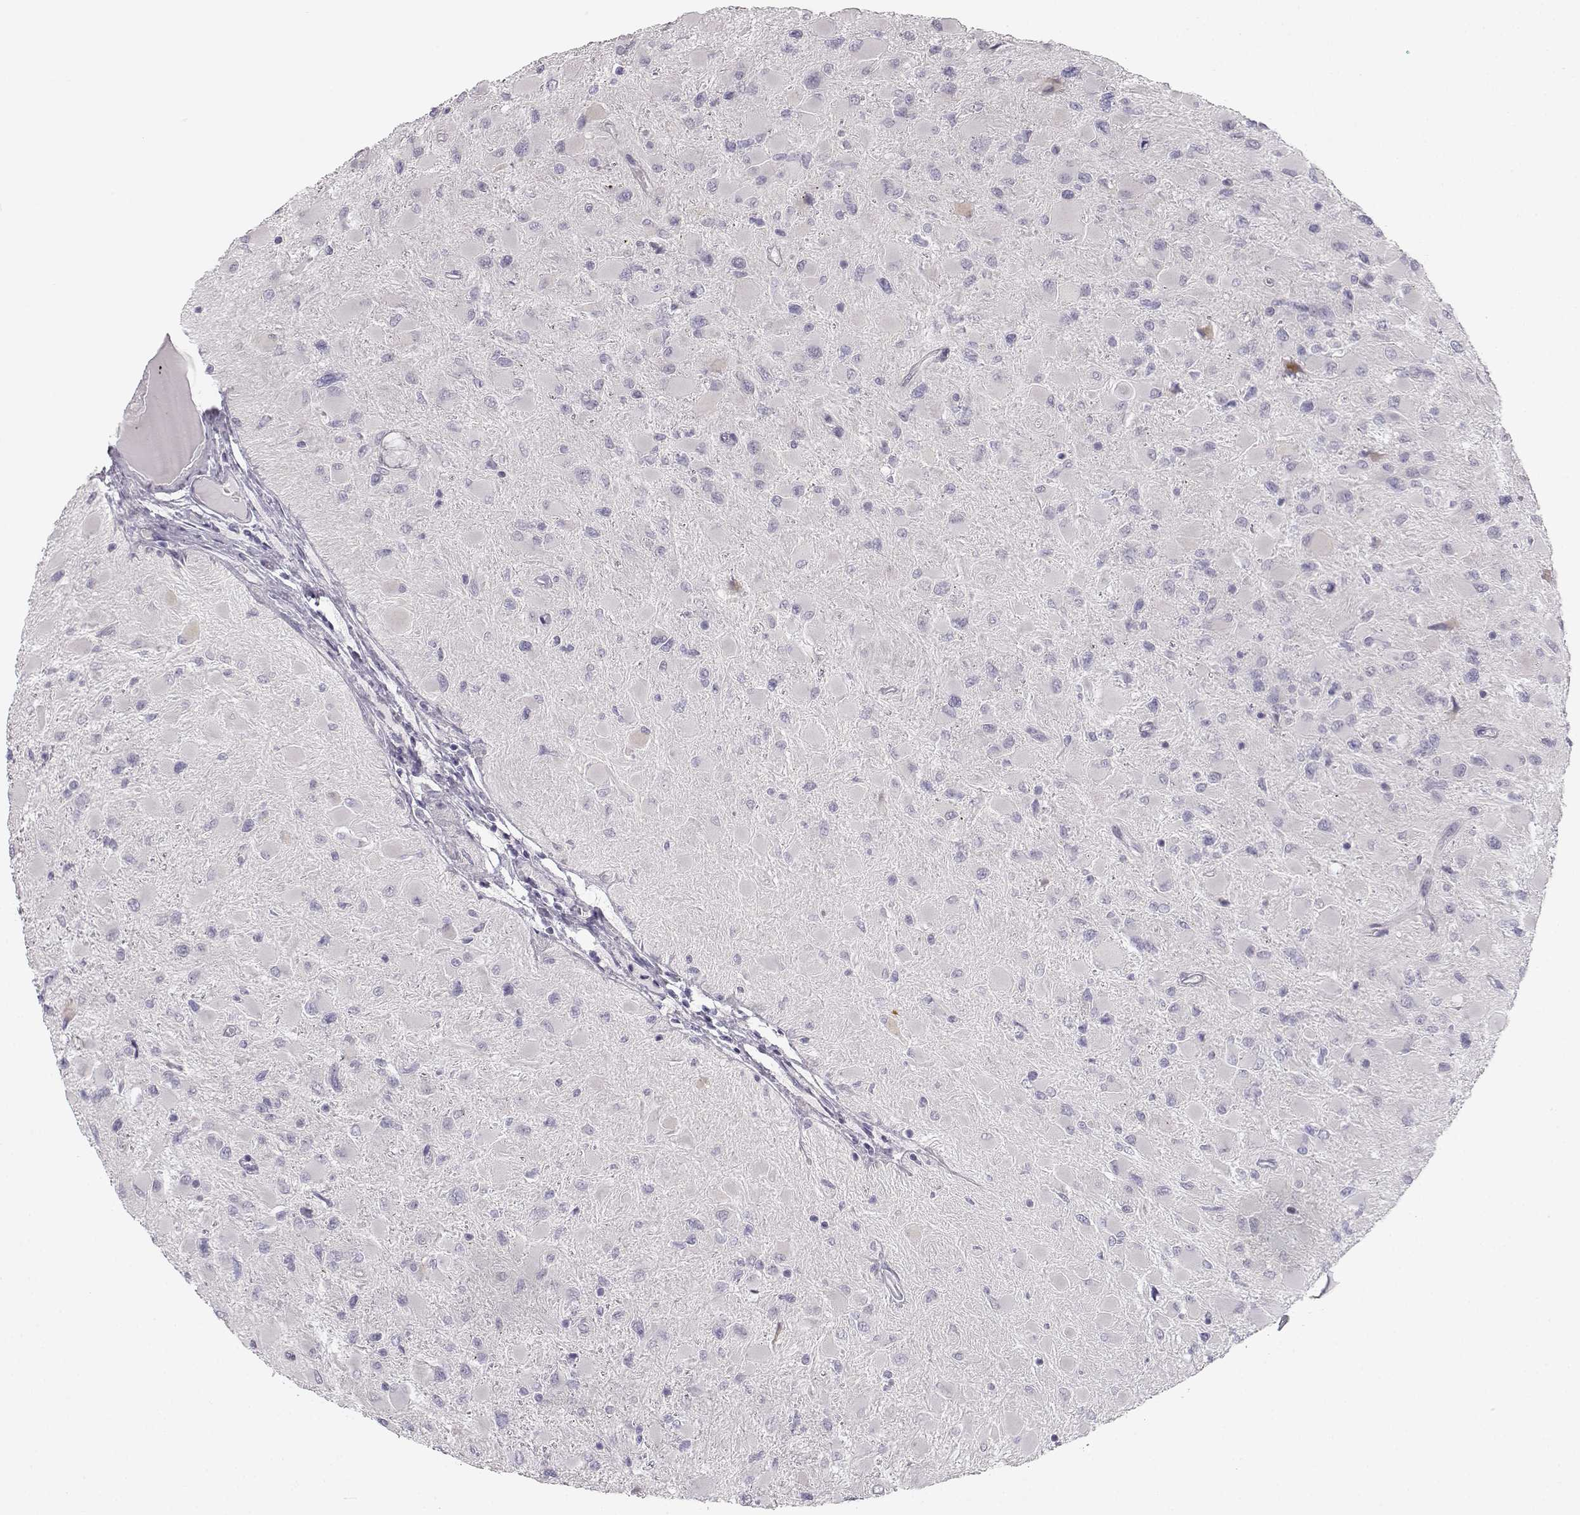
{"staining": {"intensity": "negative", "quantity": "none", "location": "none"}, "tissue": "glioma", "cell_type": "Tumor cells", "image_type": "cancer", "snomed": [{"axis": "morphology", "description": "Glioma, malignant, High grade"}, {"axis": "topography", "description": "Cerebral cortex"}], "caption": "Glioma was stained to show a protein in brown. There is no significant expression in tumor cells.", "gene": "MYCBPAP", "patient": {"sex": "female", "age": 36}}